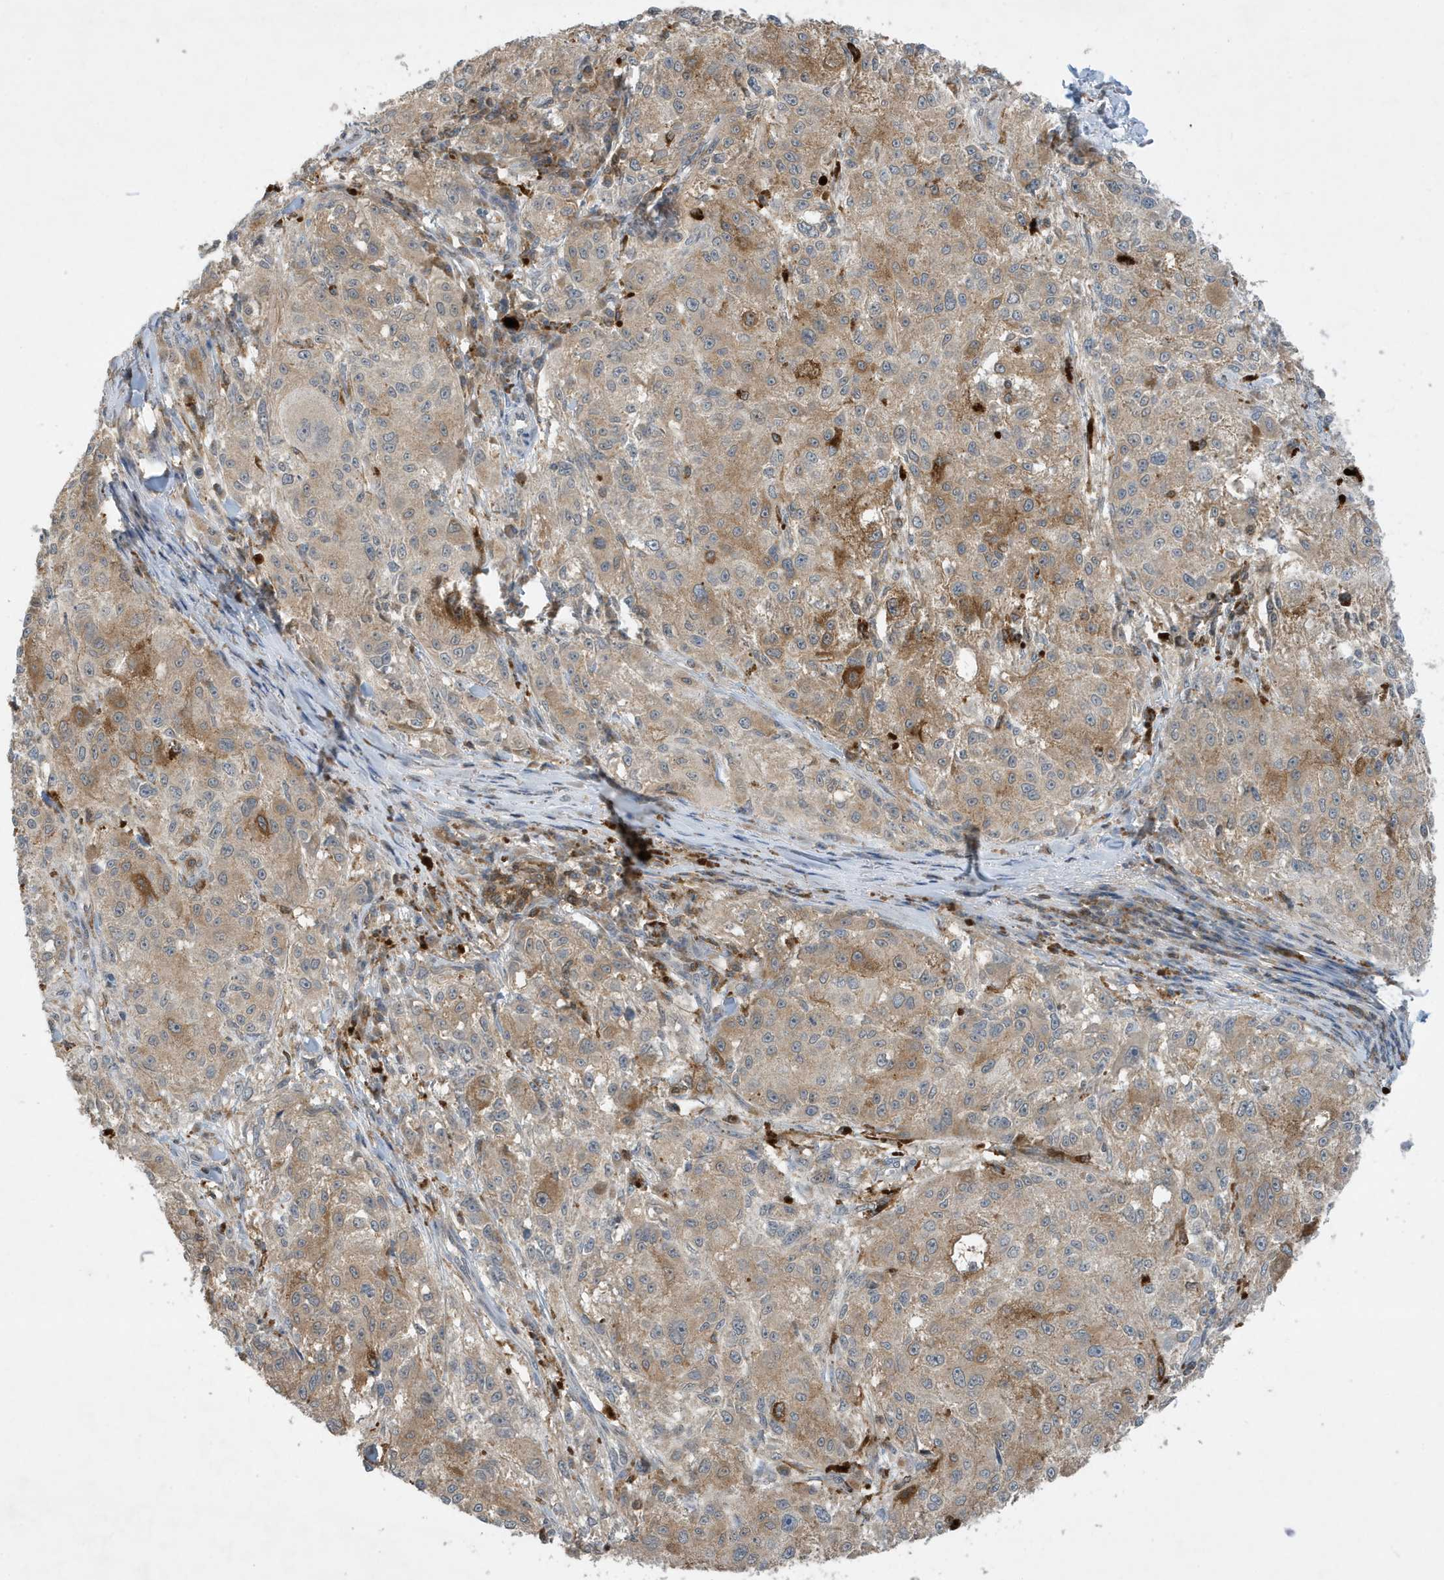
{"staining": {"intensity": "weak", "quantity": ">75%", "location": "cytoplasmic/membranous"}, "tissue": "melanoma", "cell_type": "Tumor cells", "image_type": "cancer", "snomed": [{"axis": "morphology", "description": "Necrosis, NOS"}, {"axis": "morphology", "description": "Malignant melanoma, NOS"}, {"axis": "topography", "description": "Skin"}], "caption": "An IHC image of neoplastic tissue is shown. Protein staining in brown highlights weak cytoplasmic/membranous positivity in malignant melanoma within tumor cells. The staining is performed using DAB brown chromogen to label protein expression. The nuclei are counter-stained blue using hematoxylin.", "gene": "NSUN3", "patient": {"sex": "female", "age": 87}}